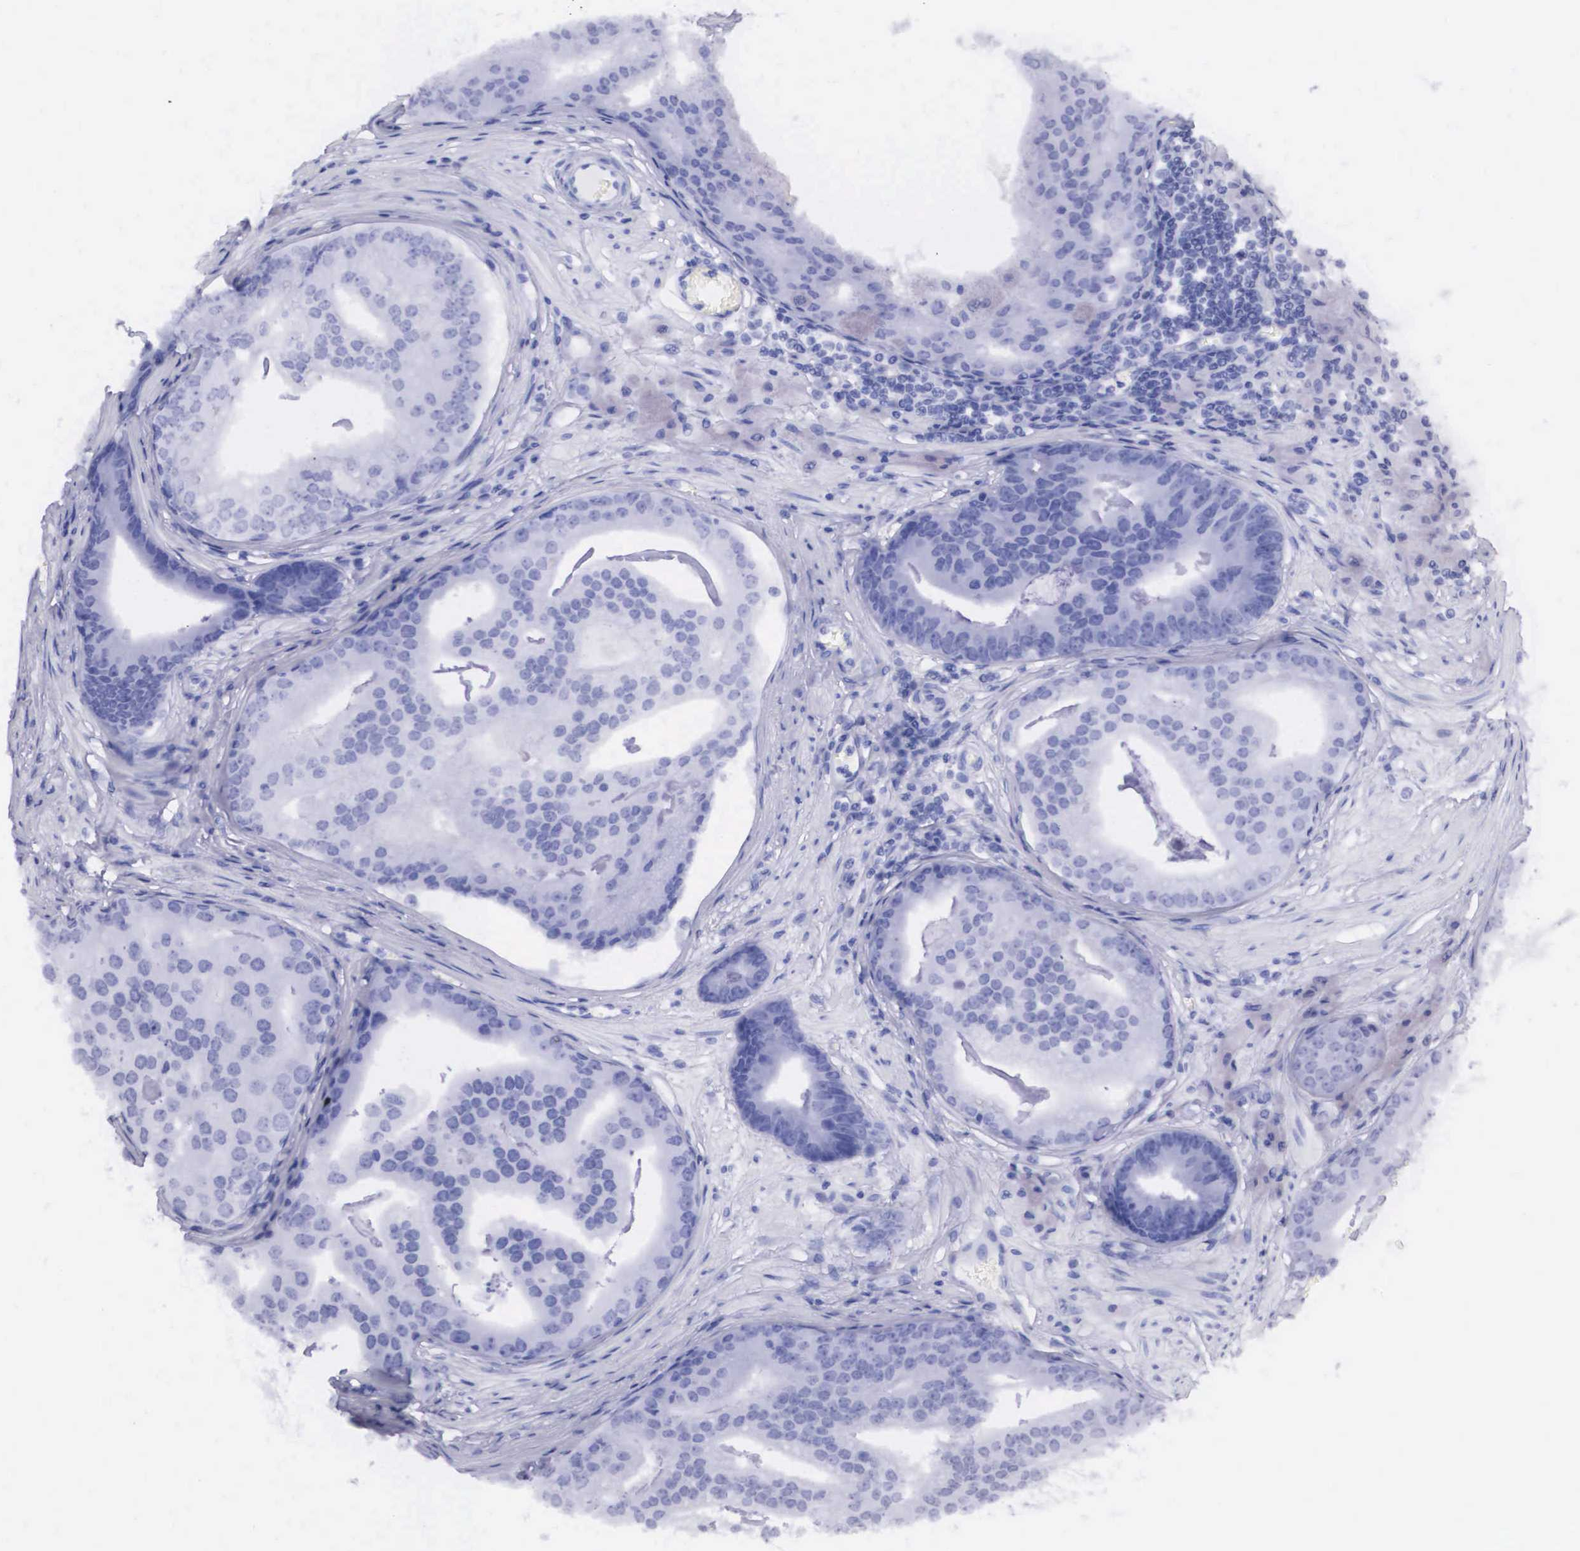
{"staining": {"intensity": "weak", "quantity": "<25%", "location": "nuclear"}, "tissue": "prostate cancer", "cell_type": "Tumor cells", "image_type": "cancer", "snomed": [{"axis": "morphology", "description": "Adenocarcinoma, High grade"}, {"axis": "topography", "description": "Prostate"}], "caption": "The histopathology image shows no significant expression in tumor cells of prostate cancer.", "gene": "ETV6", "patient": {"sex": "male", "age": 56}}